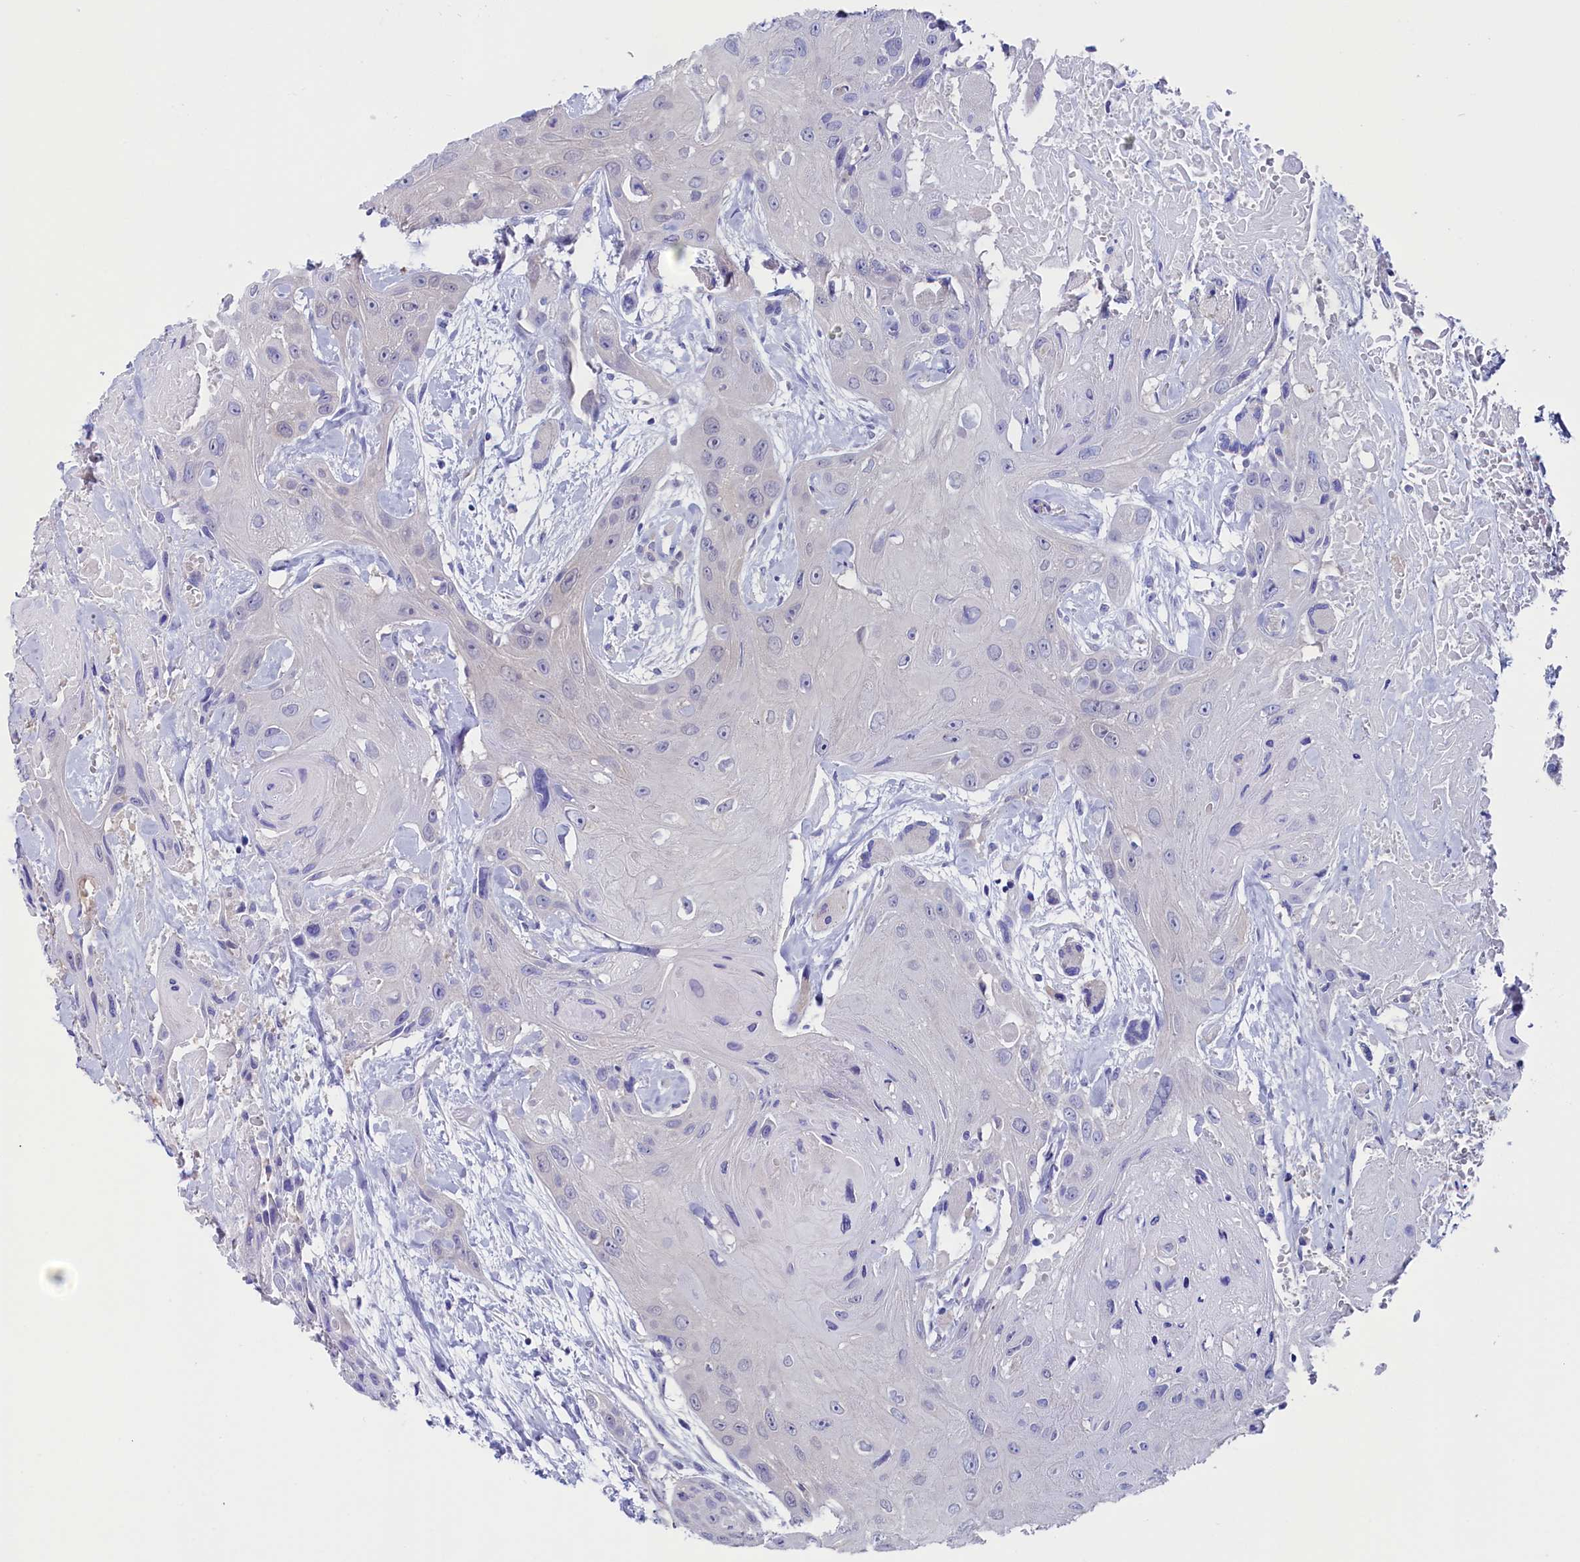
{"staining": {"intensity": "negative", "quantity": "none", "location": "none"}, "tissue": "head and neck cancer", "cell_type": "Tumor cells", "image_type": "cancer", "snomed": [{"axis": "morphology", "description": "Squamous cell carcinoma, NOS"}, {"axis": "topography", "description": "Head-Neck"}], "caption": "There is no significant staining in tumor cells of head and neck cancer.", "gene": "CIAPIN1", "patient": {"sex": "male", "age": 81}}